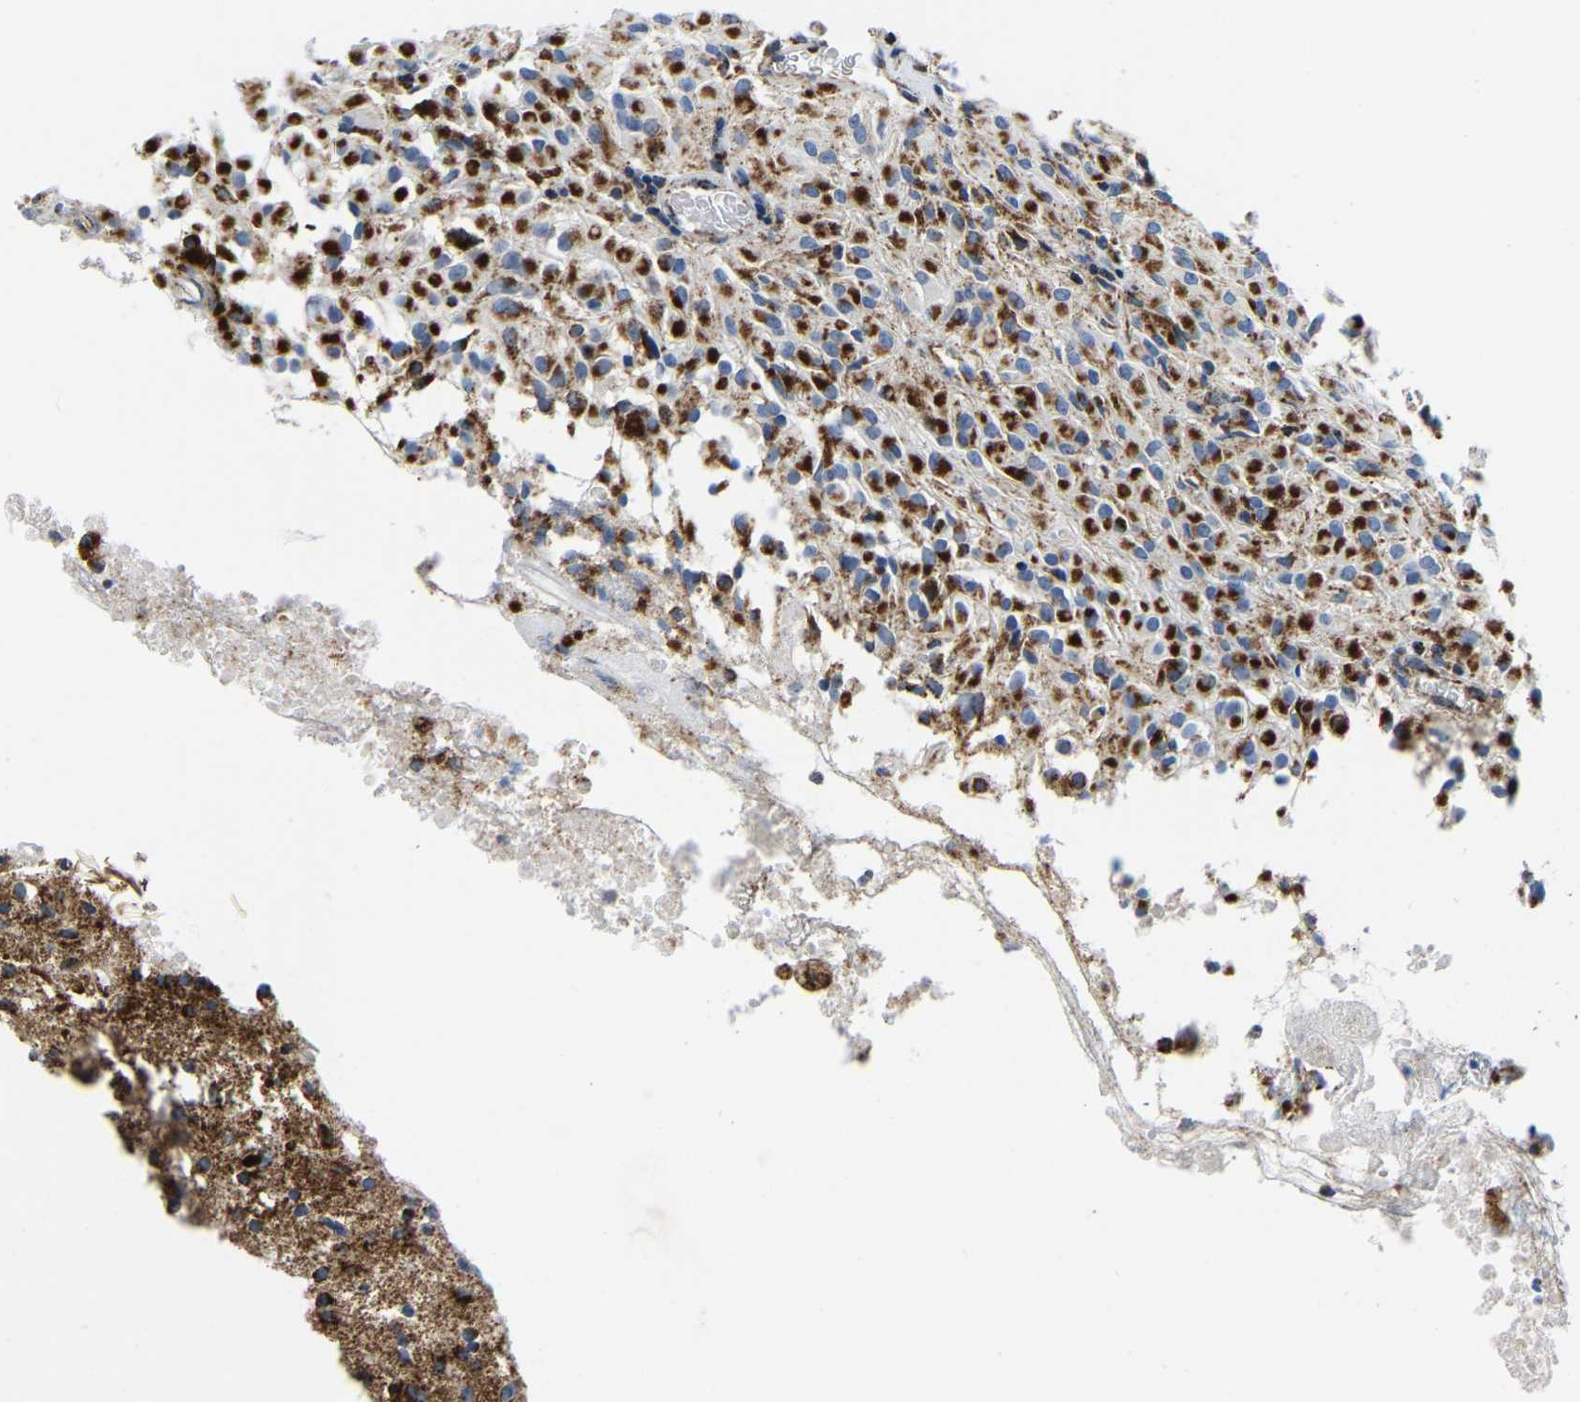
{"staining": {"intensity": "strong", "quantity": "25%-75%", "location": "cytoplasmic/membranous"}, "tissue": "glioma", "cell_type": "Tumor cells", "image_type": "cancer", "snomed": [{"axis": "morphology", "description": "Glioma, malignant, High grade"}, {"axis": "topography", "description": "Brain"}], "caption": "High-magnification brightfield microscopy of glioma stained with DAB (brown) and counterstained with hematoxylin (blue). tumor cells exhibit strong cytoplasmic/membranous staining is seen in approximately25%-75% of cells.", "gene": "SFXN1", "patient": {"sex": "female", "age": 59}}